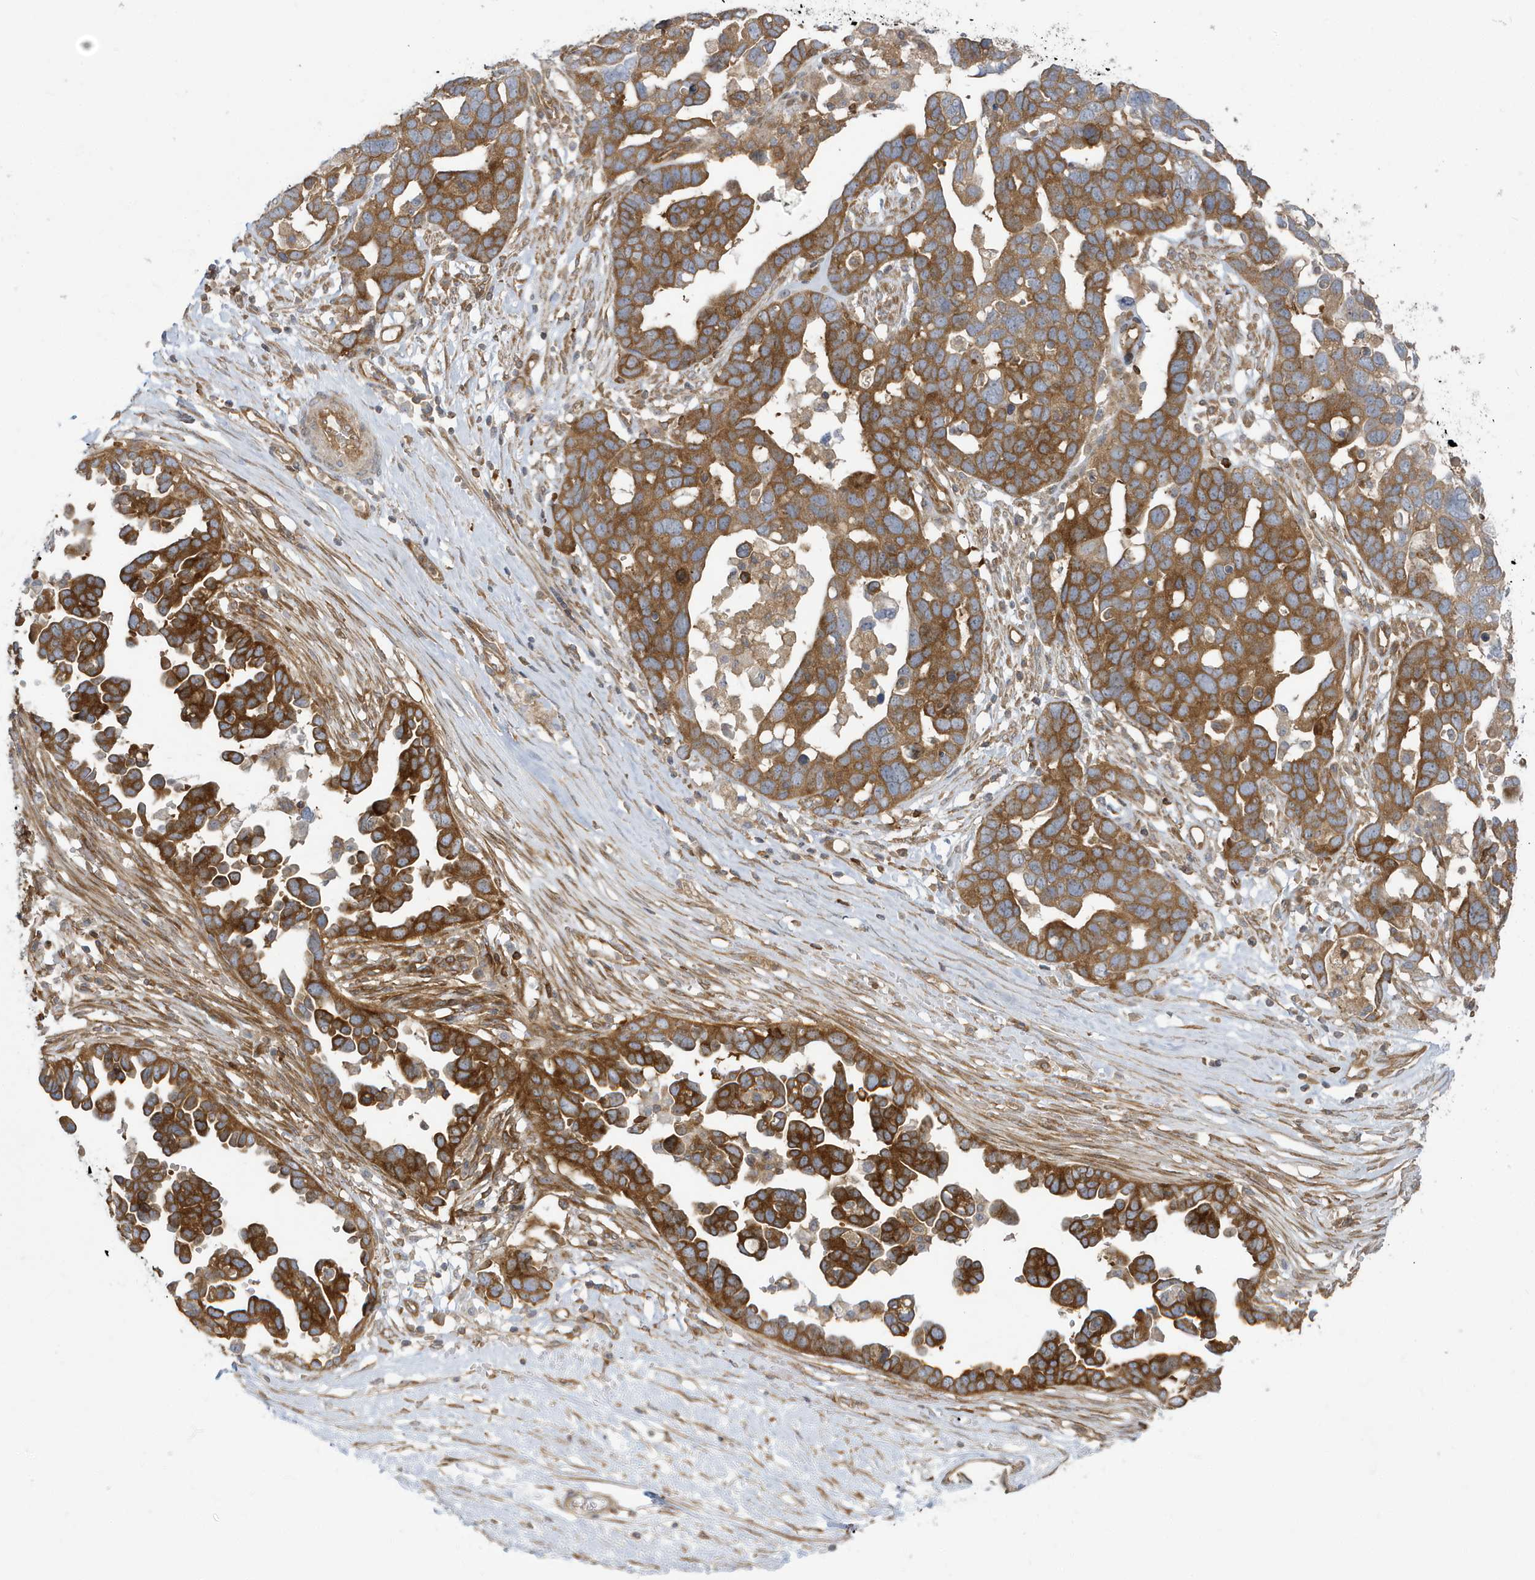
{"staining": {"intensity": "moderate", "quantity": ">75%", "location": "cytoplasmic/membranous"}, "tissue": "ovarian cancer", "cell_type": "Tumor cells", "image_type": "cancer", "snomed": [{"axis": "morphology", "description": "Cystadenocarcinoma, serous, NOS"}, {"axis": "topography", "description": "Ovary"}], "caption": "High-power microscopy captured an immunohistochemistry micrograph of ovarian serous cystadenocarcinoma, revealing moderate cytoplasmic/membranous staining in about >75% of tumor cells.", "gene": "STAM", "patient": {"sex": "female", "age": 54}}